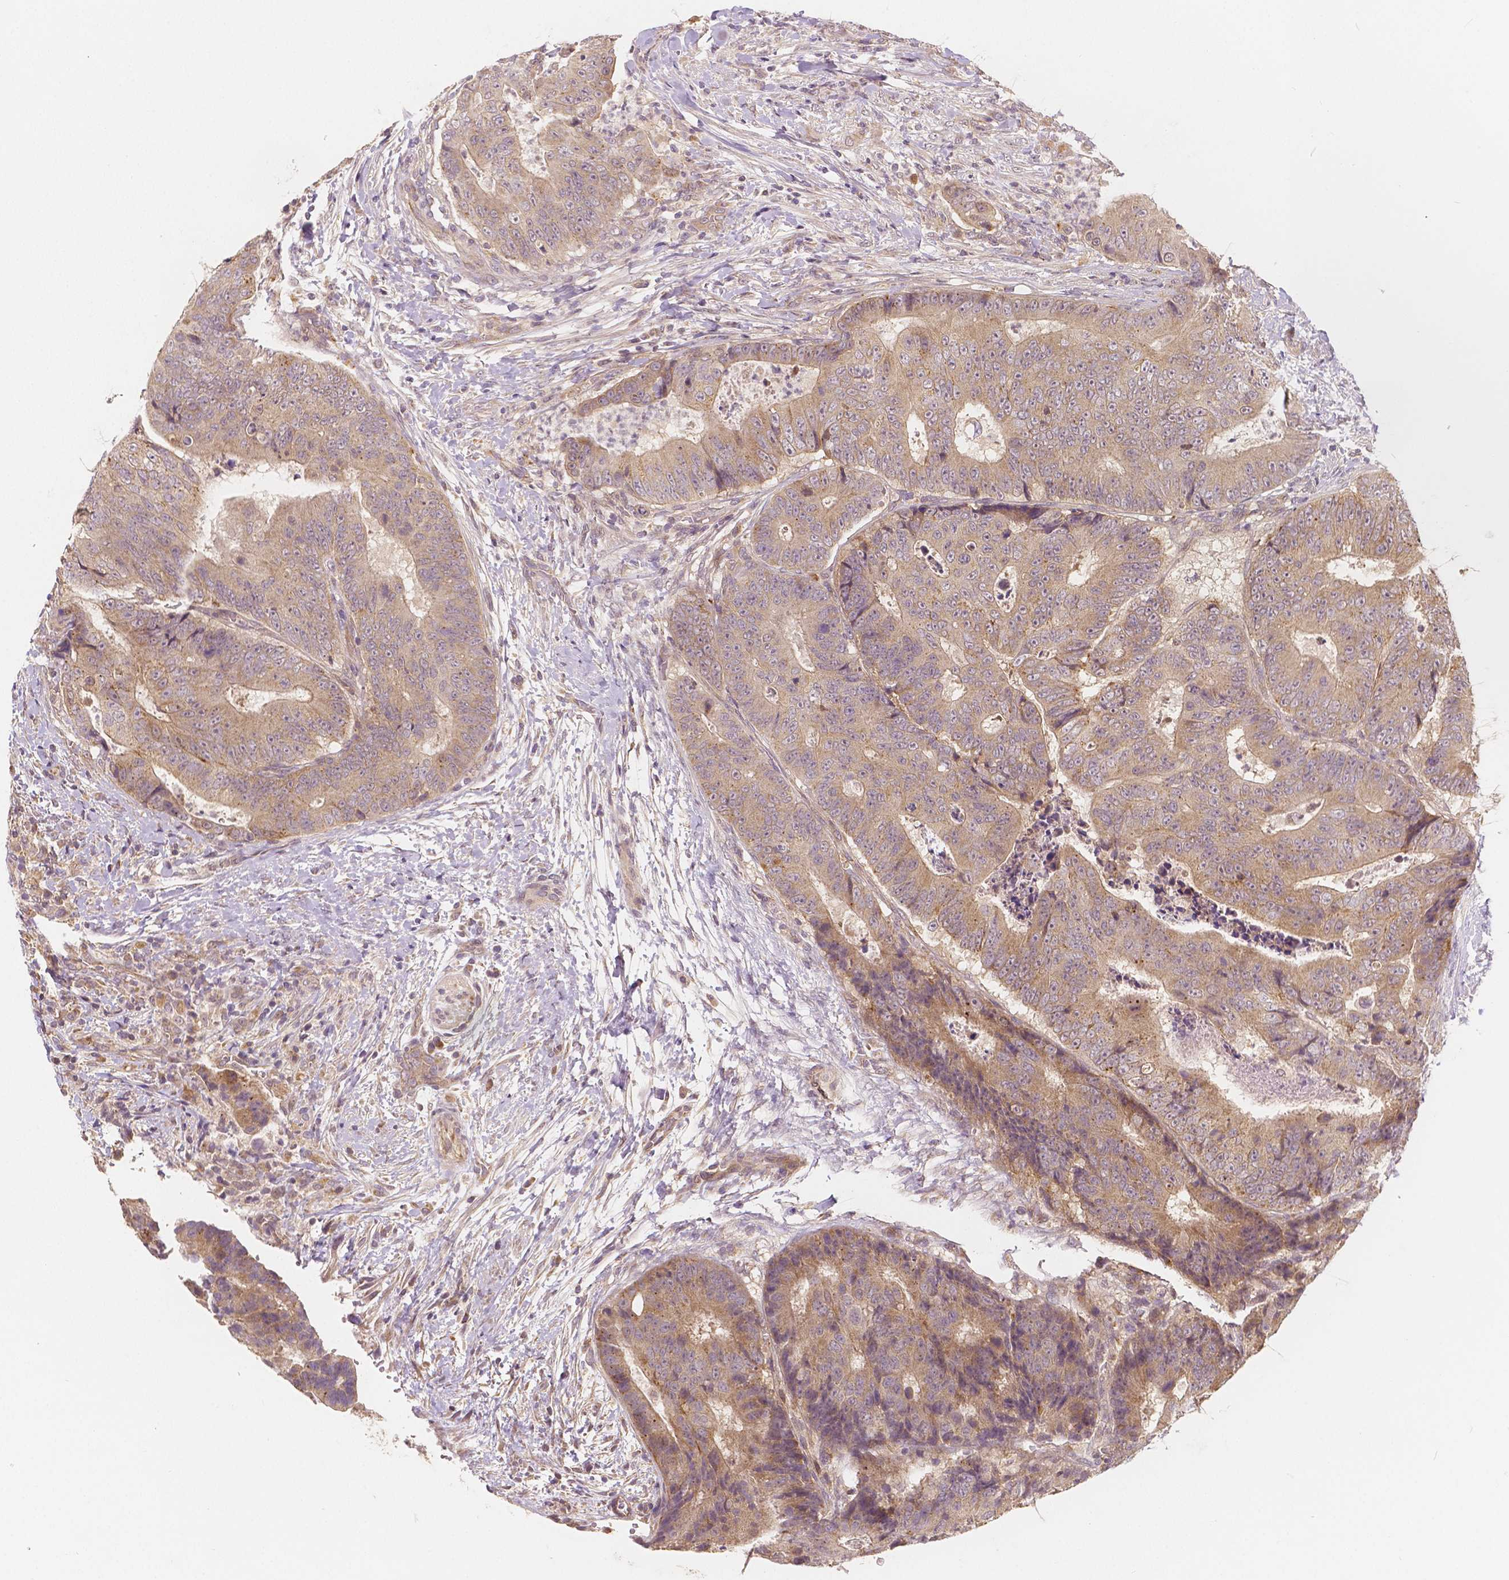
{"staining": {"intensity": "weak", "quantity": ">75%", "location": "cytoplasmic/membranous"}, "tissue": "colorectal cancer", "cell_type": "Tumor cells", "image_type": "cancer", "snomed": [{"axis": "morphology", "description": "Adenocarcinoma, NOS"}, {"axis": "topography", "description": "Colon"}], "caption": "There is low levels of weak cytoplasmic/membranous positivity in tumor cells of colorectal adenocarcinoma, as demonstrated by immunohistochemical staining (brown color).", "gene": "SNX12", "patient": {"sex": "female", "age": 48}}